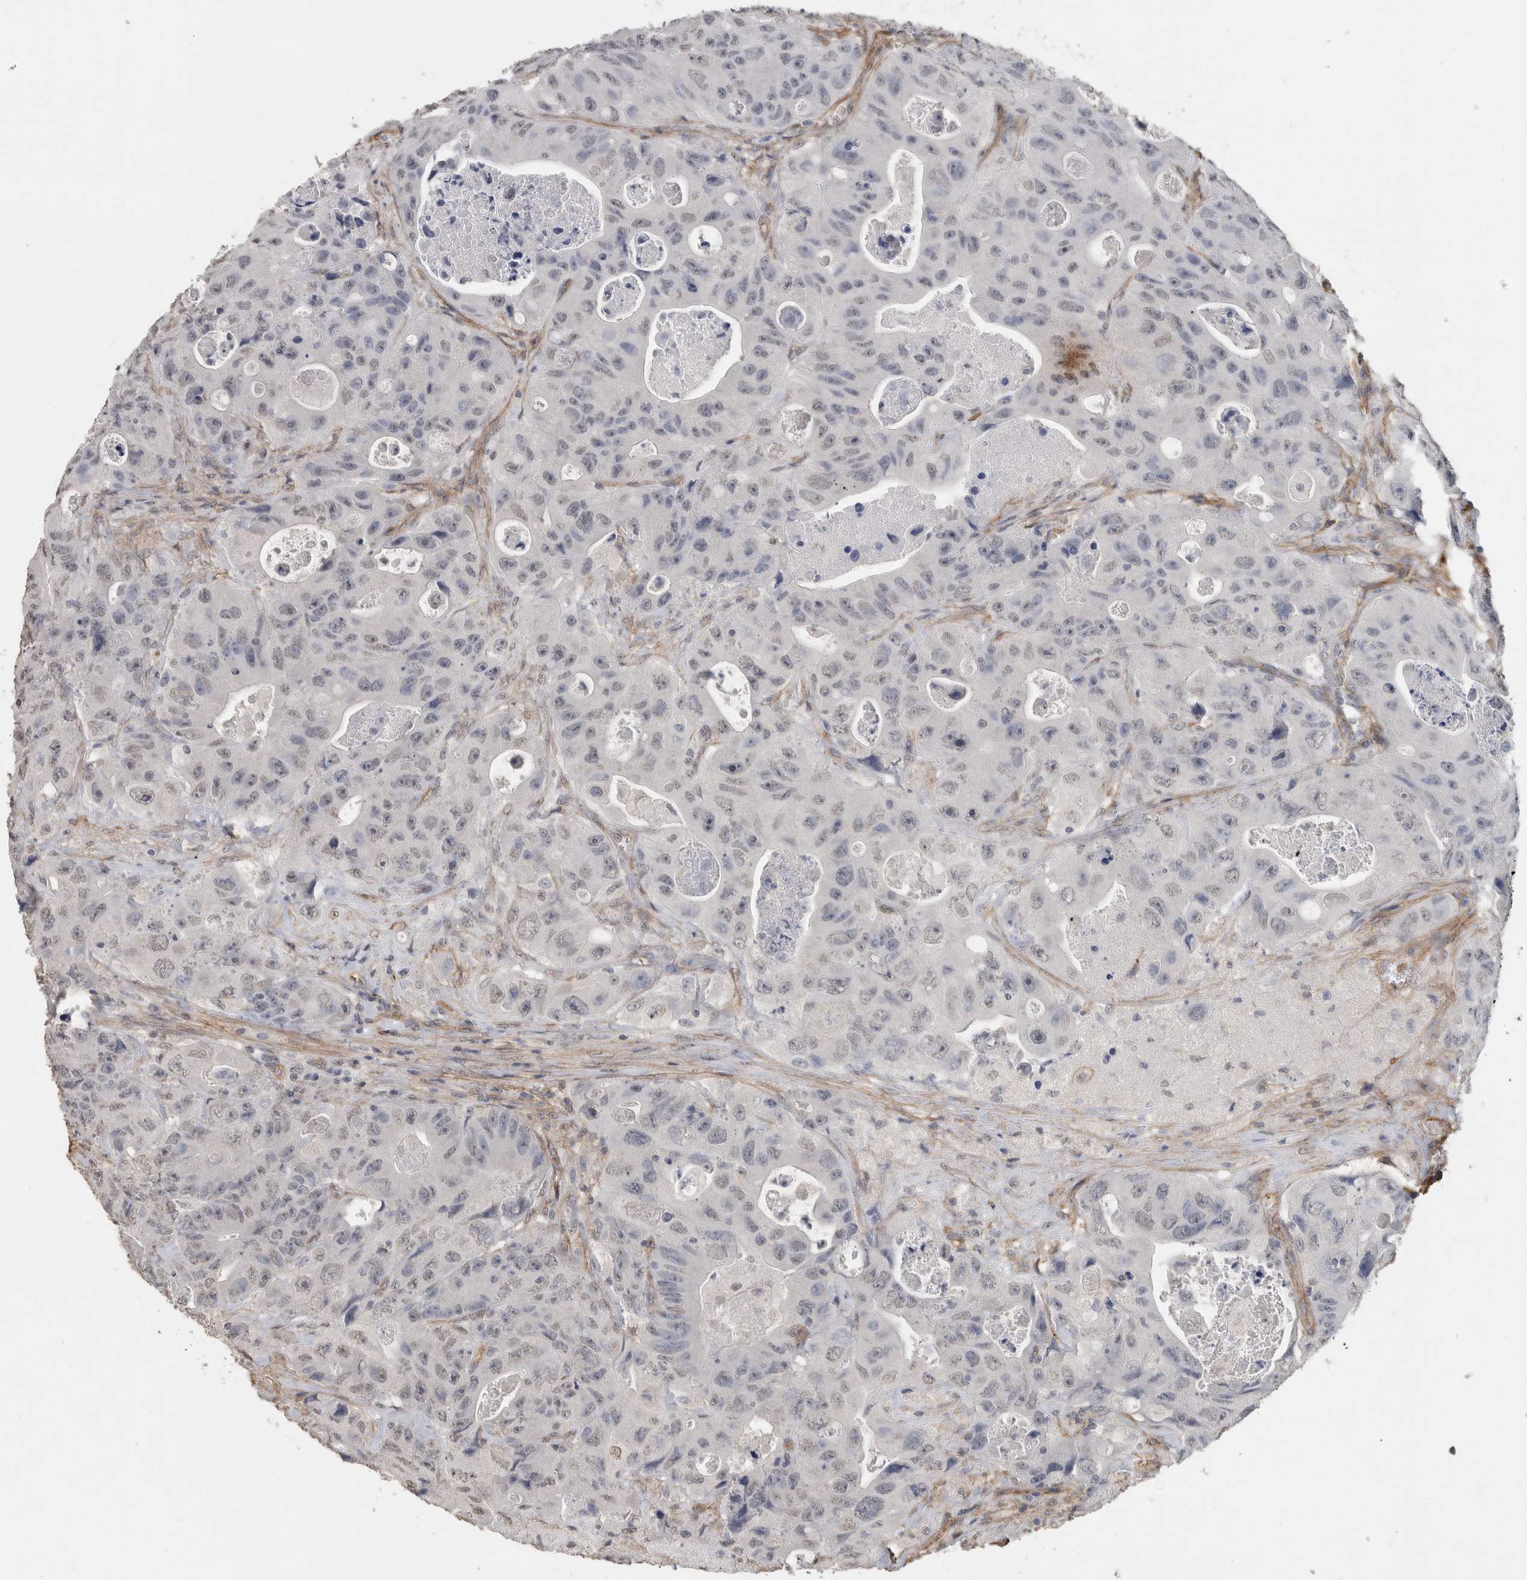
{"staining": {"intensity": "negative", "quantity": "none", "location": "none"}, "tissue": "colorectal cancer", "cell_type": "Tumor cells", "image_type": "cancer", "snomed": [{"axis": "morphology", "description": "Adenocarcinoma, NOS"}, {"axis": "topography", "description": "Colon"}], "caption": "Photomicrograph shows no protein positivity in tumor cells of adenocarcinoma (colorectal) tissue. The staining was performed using DAB to visualize the protein expression in brown, while the nuclei were stained in blue with hematoxylin (Magnification: 20x).", "gene": "RECK", "patient": {"sex": "female", "age": 46}}